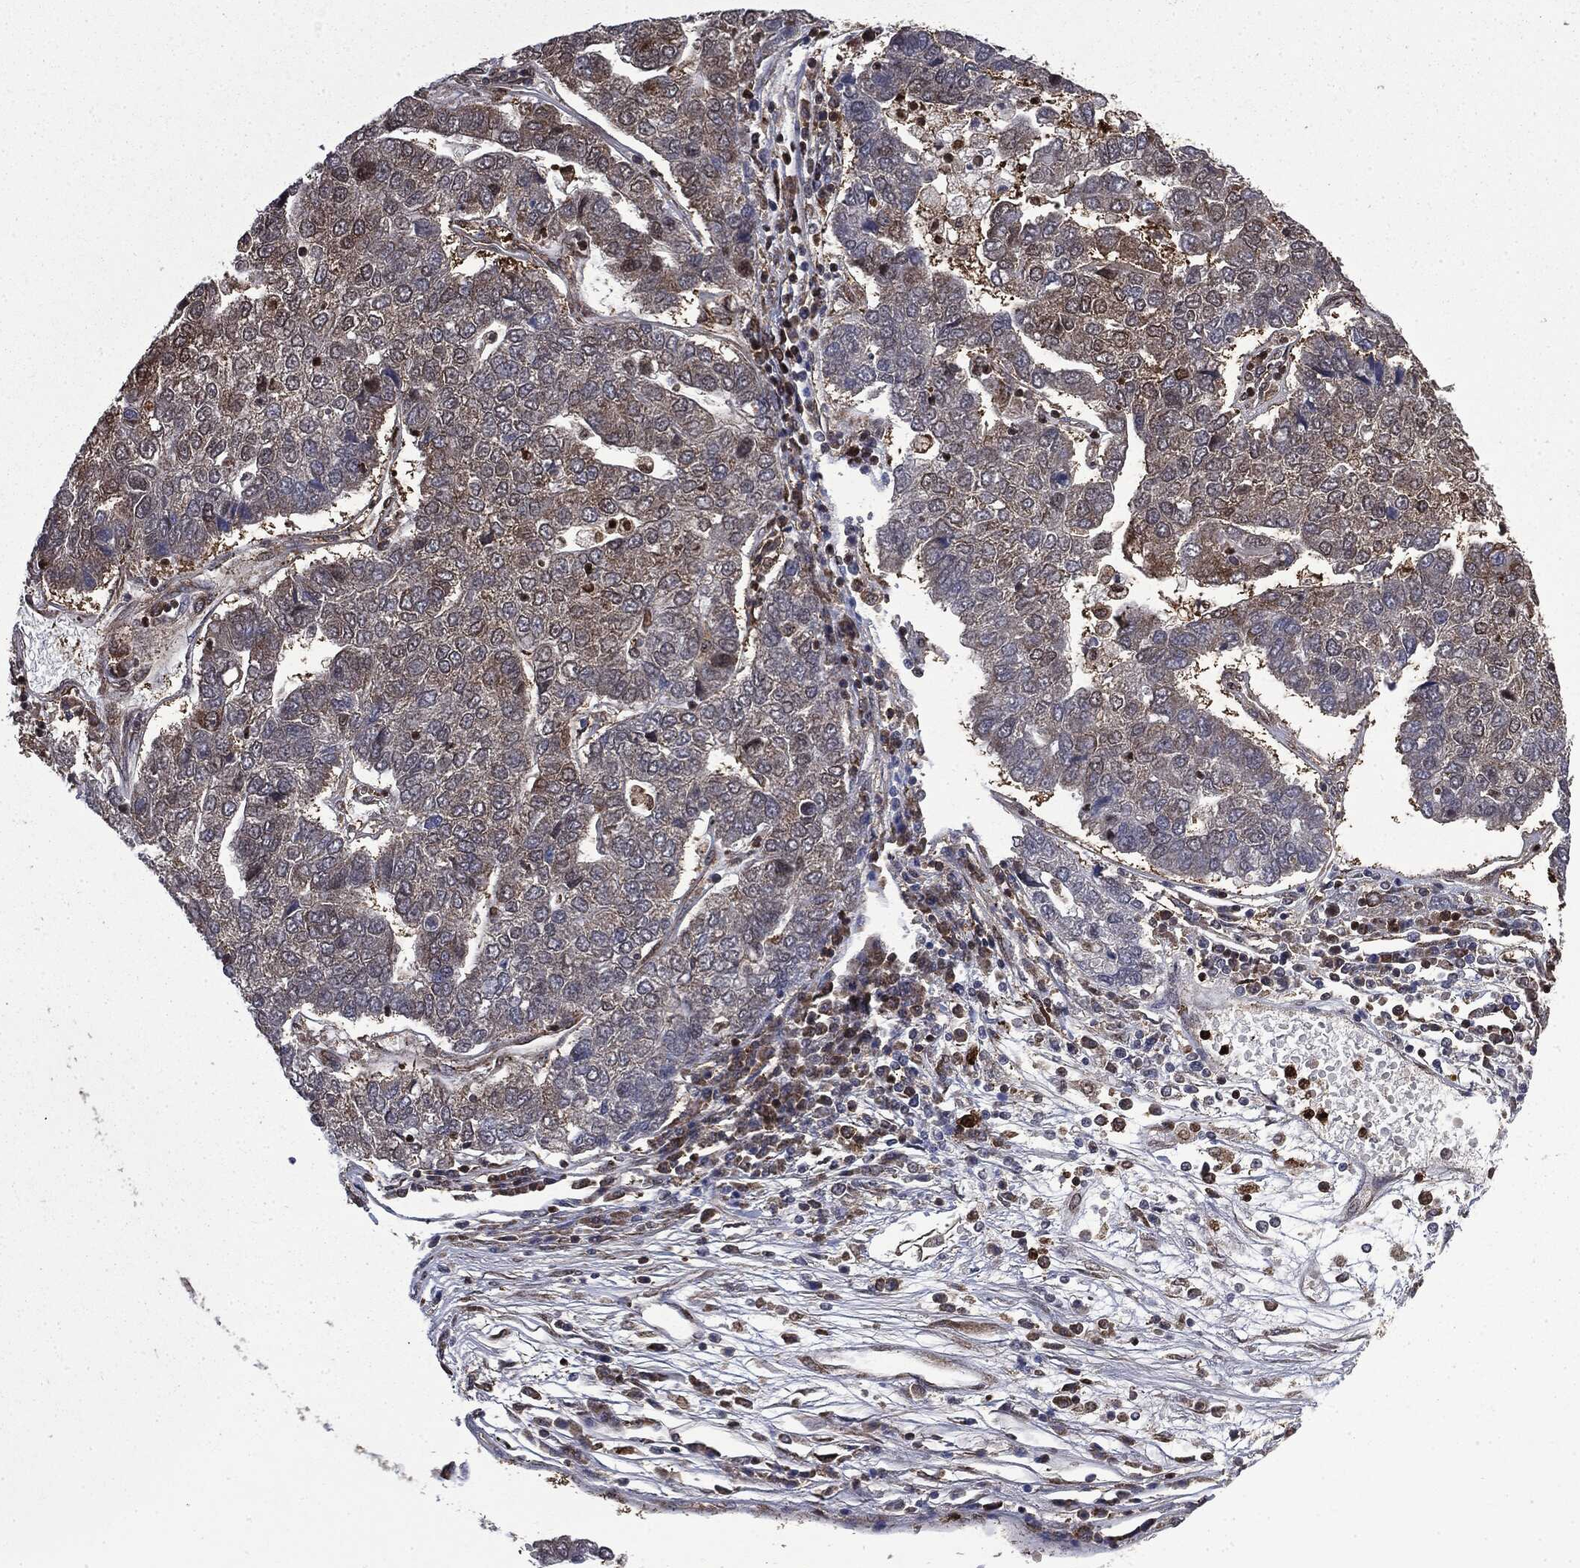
{"staining": {"intensity": "negative", "quantity": "none", "location": "none"}, "tissue": "pancreatic cancer", "cell_type": "Tumor cells", "image_type": "cancer", "snomed": [{"axis": "morphology", "description": "Adenocarcinoma, NOS"}, {"axis": "topography", "description": "Pancreas"}], "caption": "Protein analysis of adenocarcinoma (pancreatic) displays no significant positivity in tumor cells. The staining is performed using DAB brown chromogen with nuclei counter-stained in using hematoxylin.", "gene": "GPI", "patient": {"sex": "female", "age": 61}}